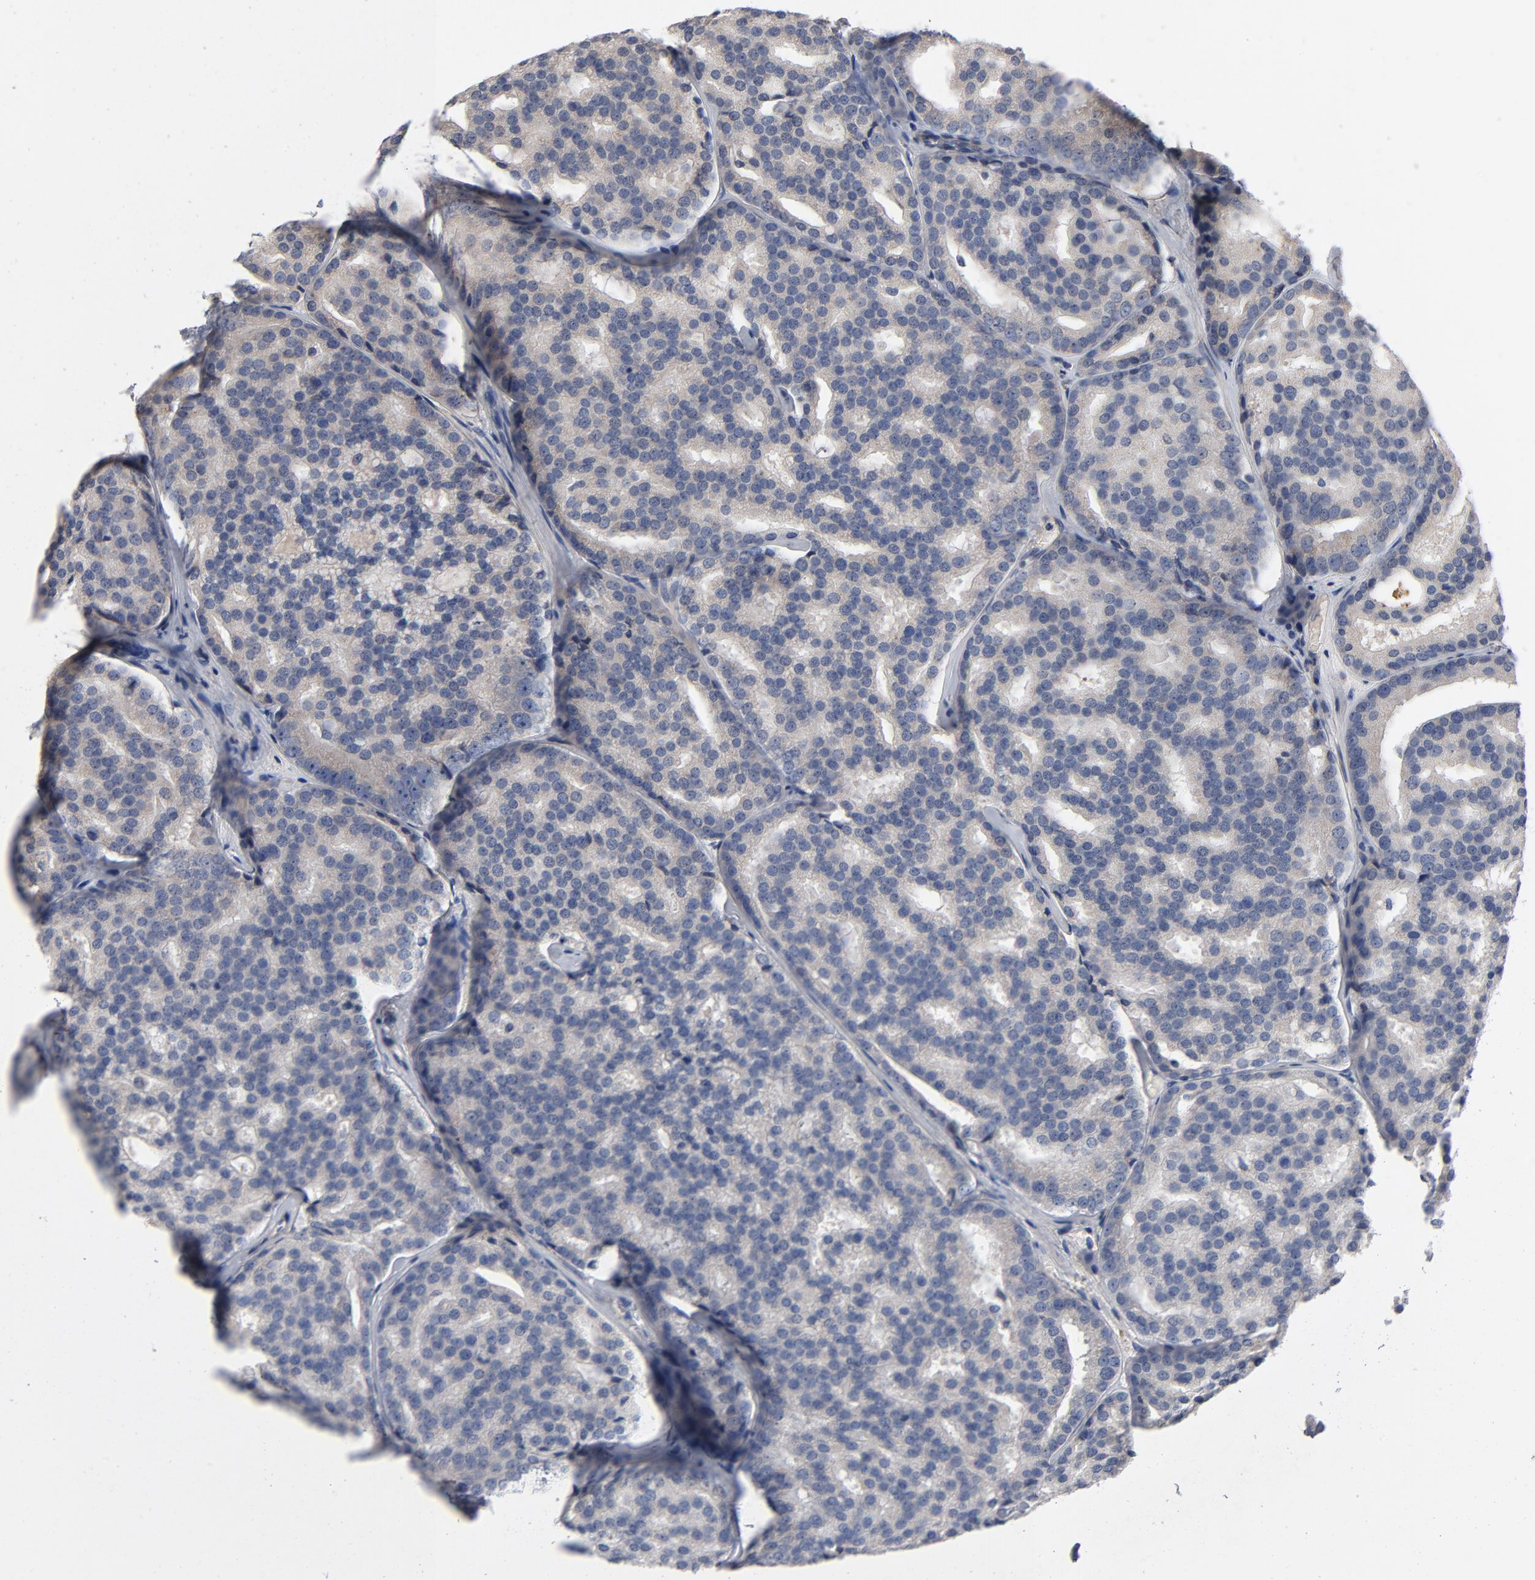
{"staining": {"intensity": "weak", "quantity": "25%-75%", "location": "cytoplasmic/membranous"}, "tissue": "prostate cancer", "cell_type": "Tumor cells", "image_type": "cancer", "snomed": [{"axis": "morphology", "description": "Adenocarcinoma, High grade"}, {"axis": "topography", "description": "Prostate"}], "caption": "Adenocarcinoma (high-grade) (prostate) stained with immunohistochemistry exhibits weak cytoplasmic/membranous expression in approximately 25%-75% of tumor cells.", "gene": "CCDC134", "patient": {"sex": "male", "age": 64}}